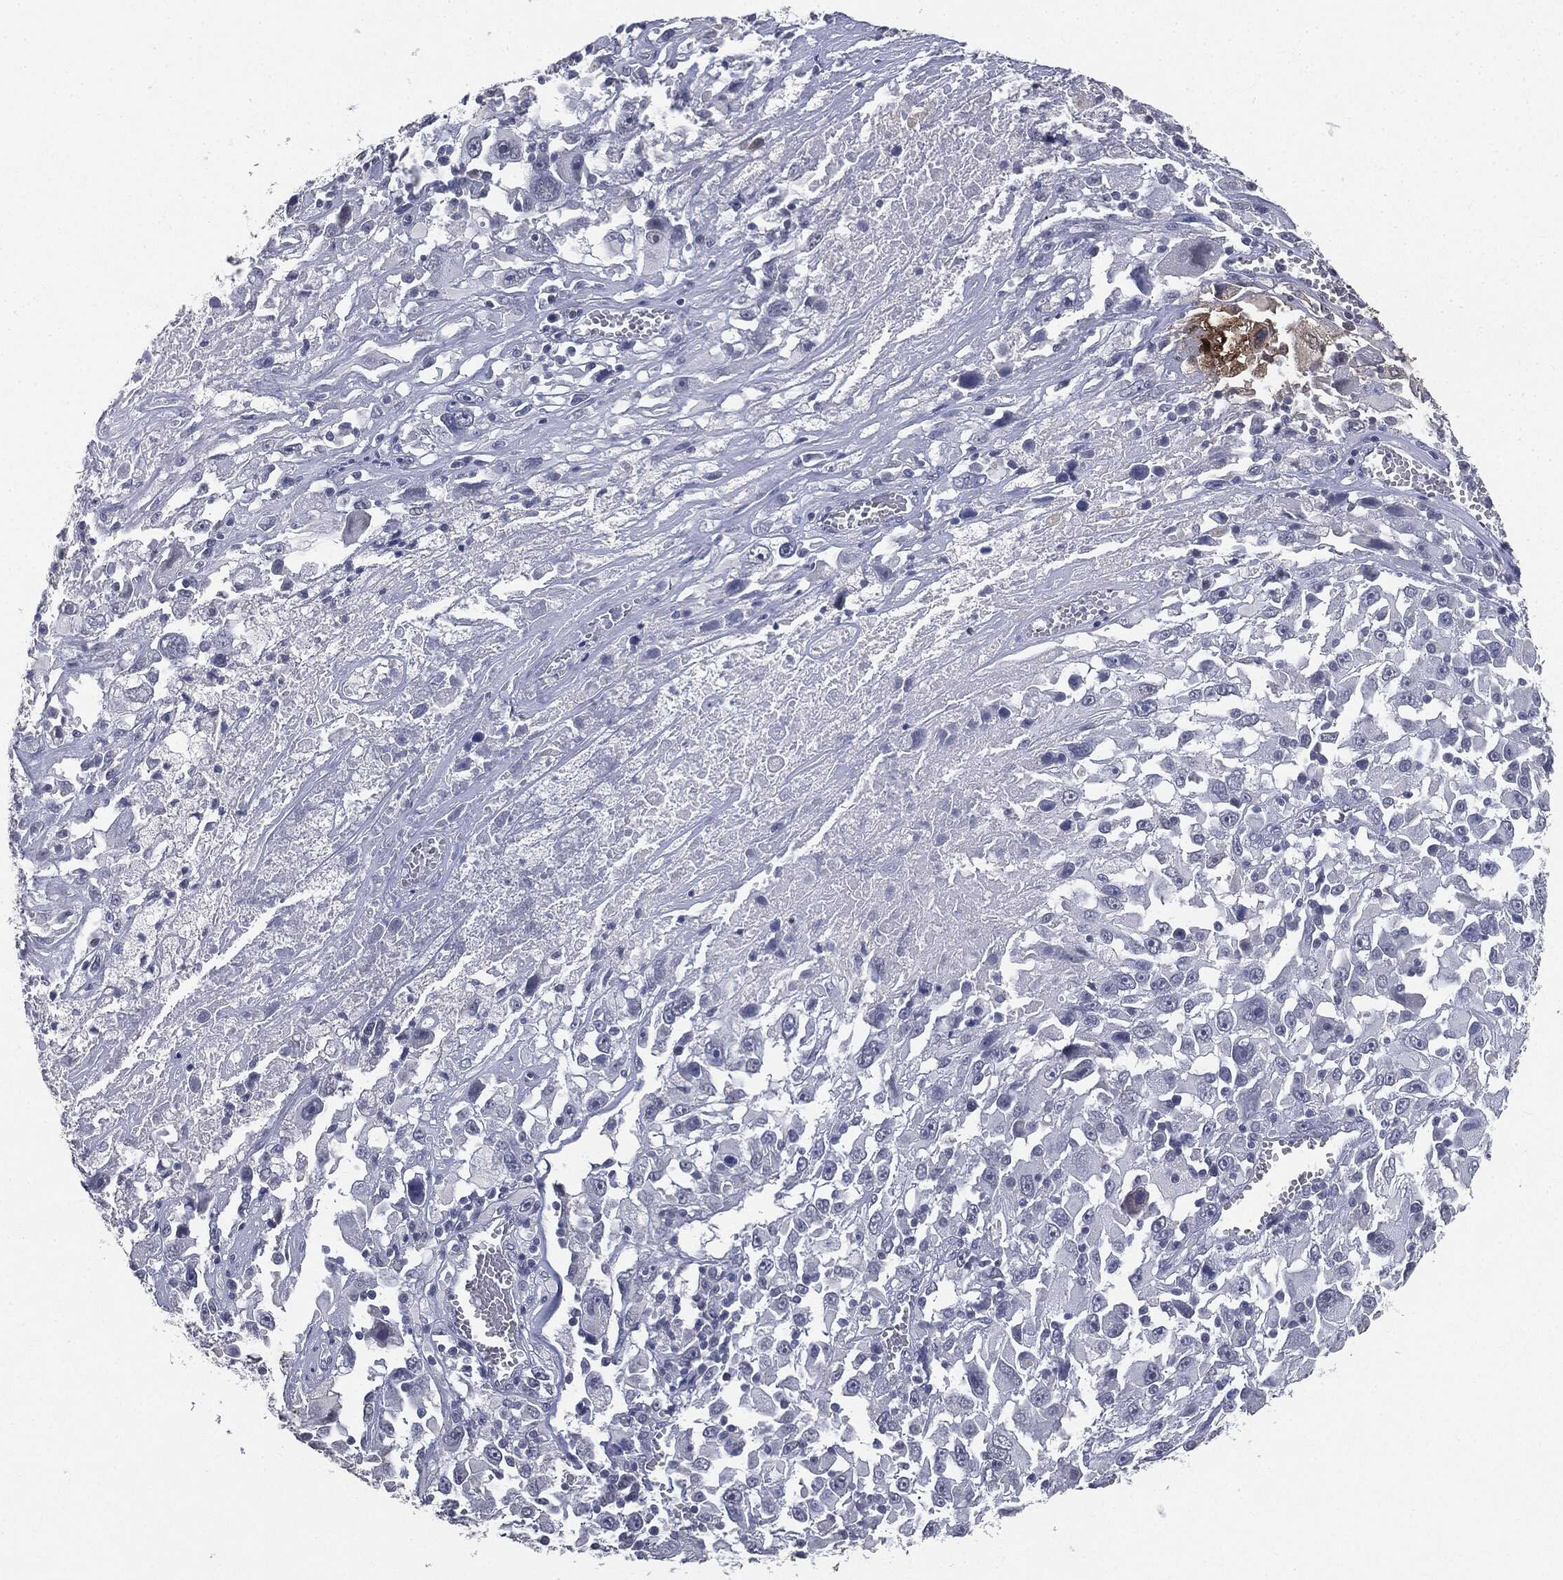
{"staining": {"intensity": "negative", "quantity": "none", "location": "none"}, "tissue": "melanoma", "cell_type": "Tumor cells", "image_type": "cancer", "snomed": [{"axis": "morphology", "description": "Malignant melanoma, Metastatic site"}, {"axis": "topography", "description": "Soft tissue"}], "caption": "High power microscopy photomicrograph of an IHC histopathology image of malignant melanoma (metastatic site), revealing no significant staining in tumor cells.", "gene": "SLC2A2", "patient": {"sex": "male", "age": 50}}